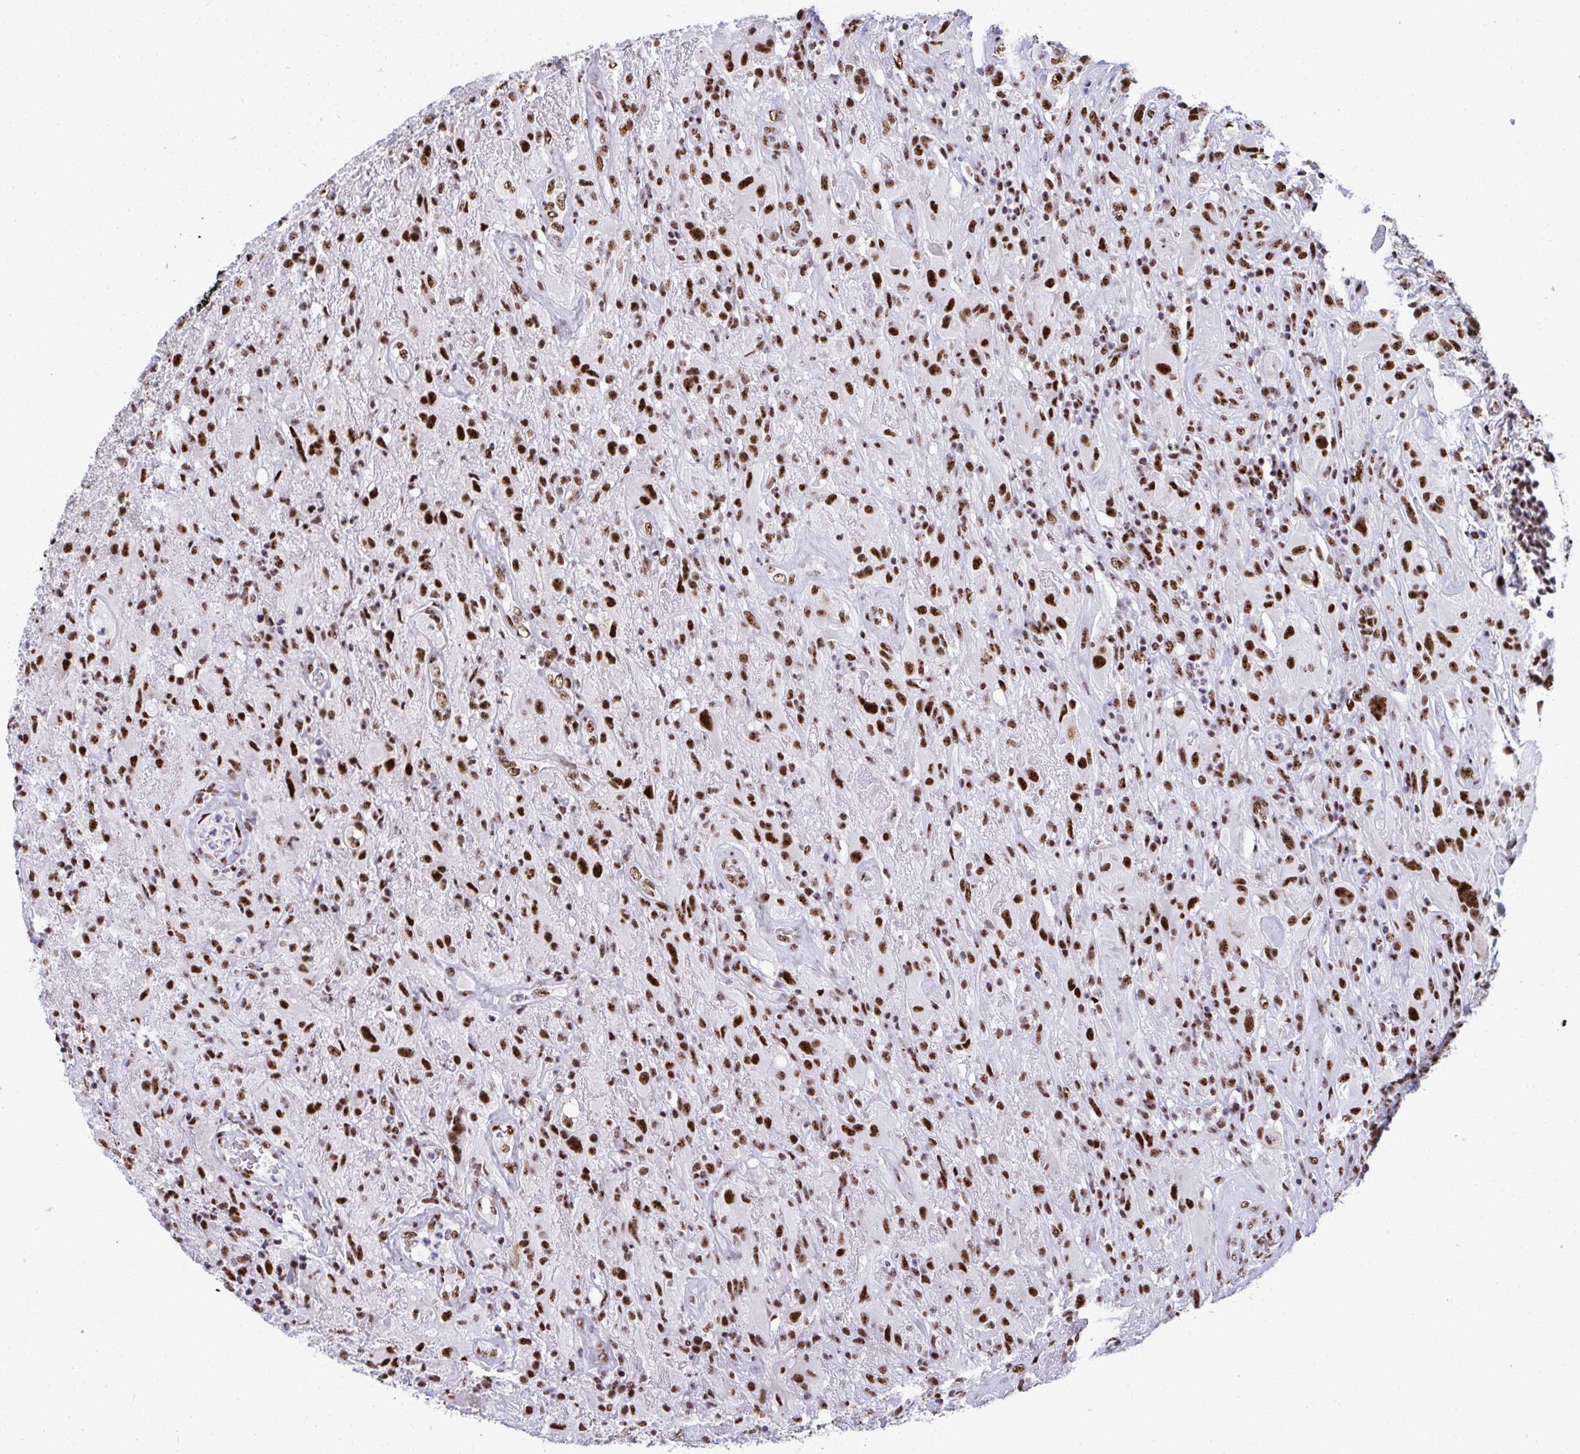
{"staining": {"intensity": "strong", "quantity": ">75%", "location": "nuclear"}, "tissue": "glioma", "cell_type": "Tumor cells", "image_type": "cancer", "snomed": [{"axis": "morphology", "description": "Glioma, malignant, High grade"}, {"axis": "topography", "description": "Brain"}], "caption": "Glioma stained with a protein marker demonstrates strong staining in tumor cells.", "gene": "PELP1", "patient": {"sex": "male", "age": 46}}